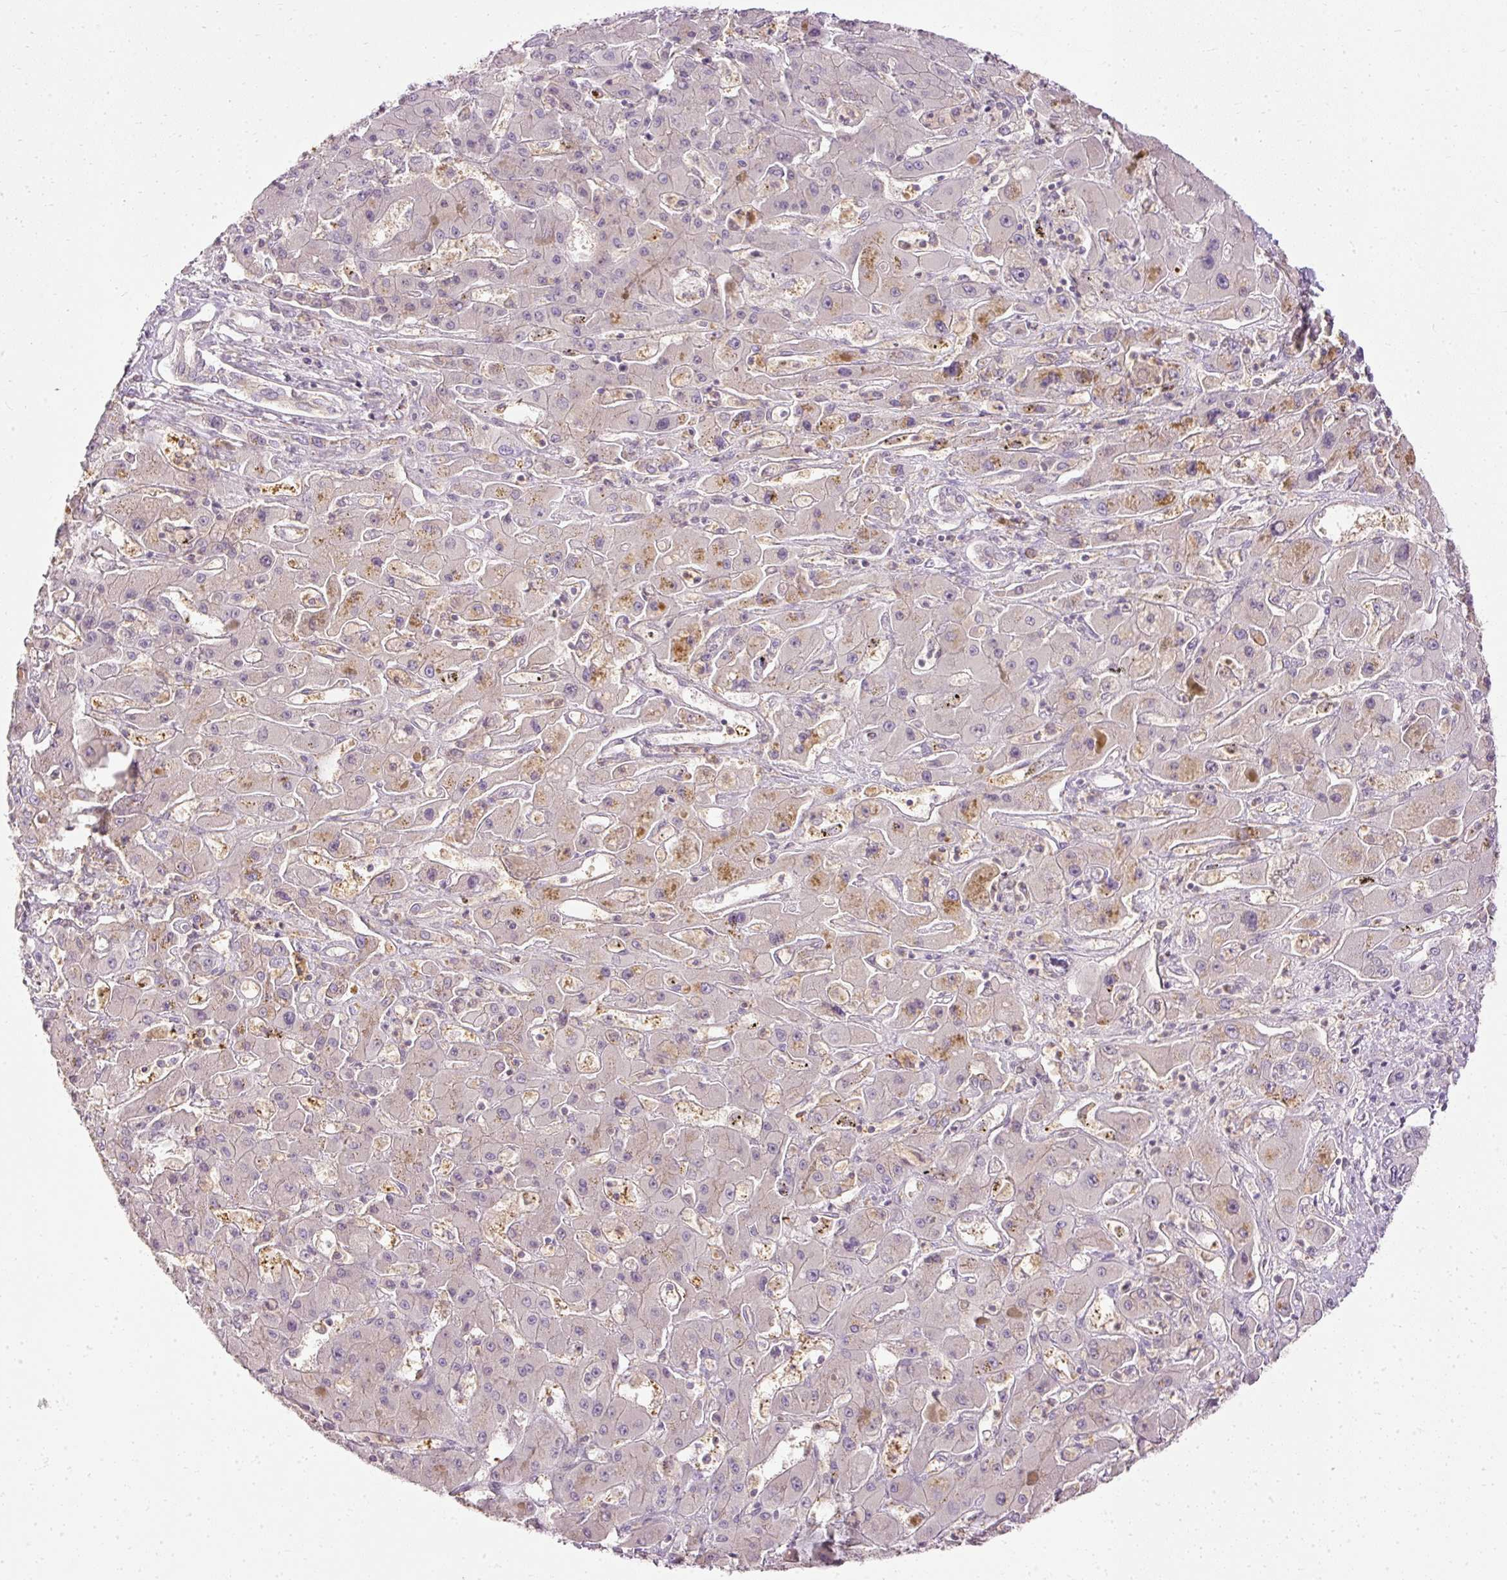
{"staining": {"intensity": "weak", "quantity": "<25%", "location": "cytoplasmic/membranous"}, "tissue": "liver cancer", "cell_type": "Tumor cells", "image_type": "cancer", "snomed": [{"axis": "morphology", "description": "Cholangiocarcinoma"}, {"axis": "topography", "description": "Liver"}], "caption": "Tumor cells show no significant protein positivity in liver cancer. The staining was performed using DAB to visualize the protein expression in brown, while the nuclei were stained in blue with hematoxylin (Magnification: 20x).", "gene": "ARMH3", "patient": {"sex": "male", "age": 67}}